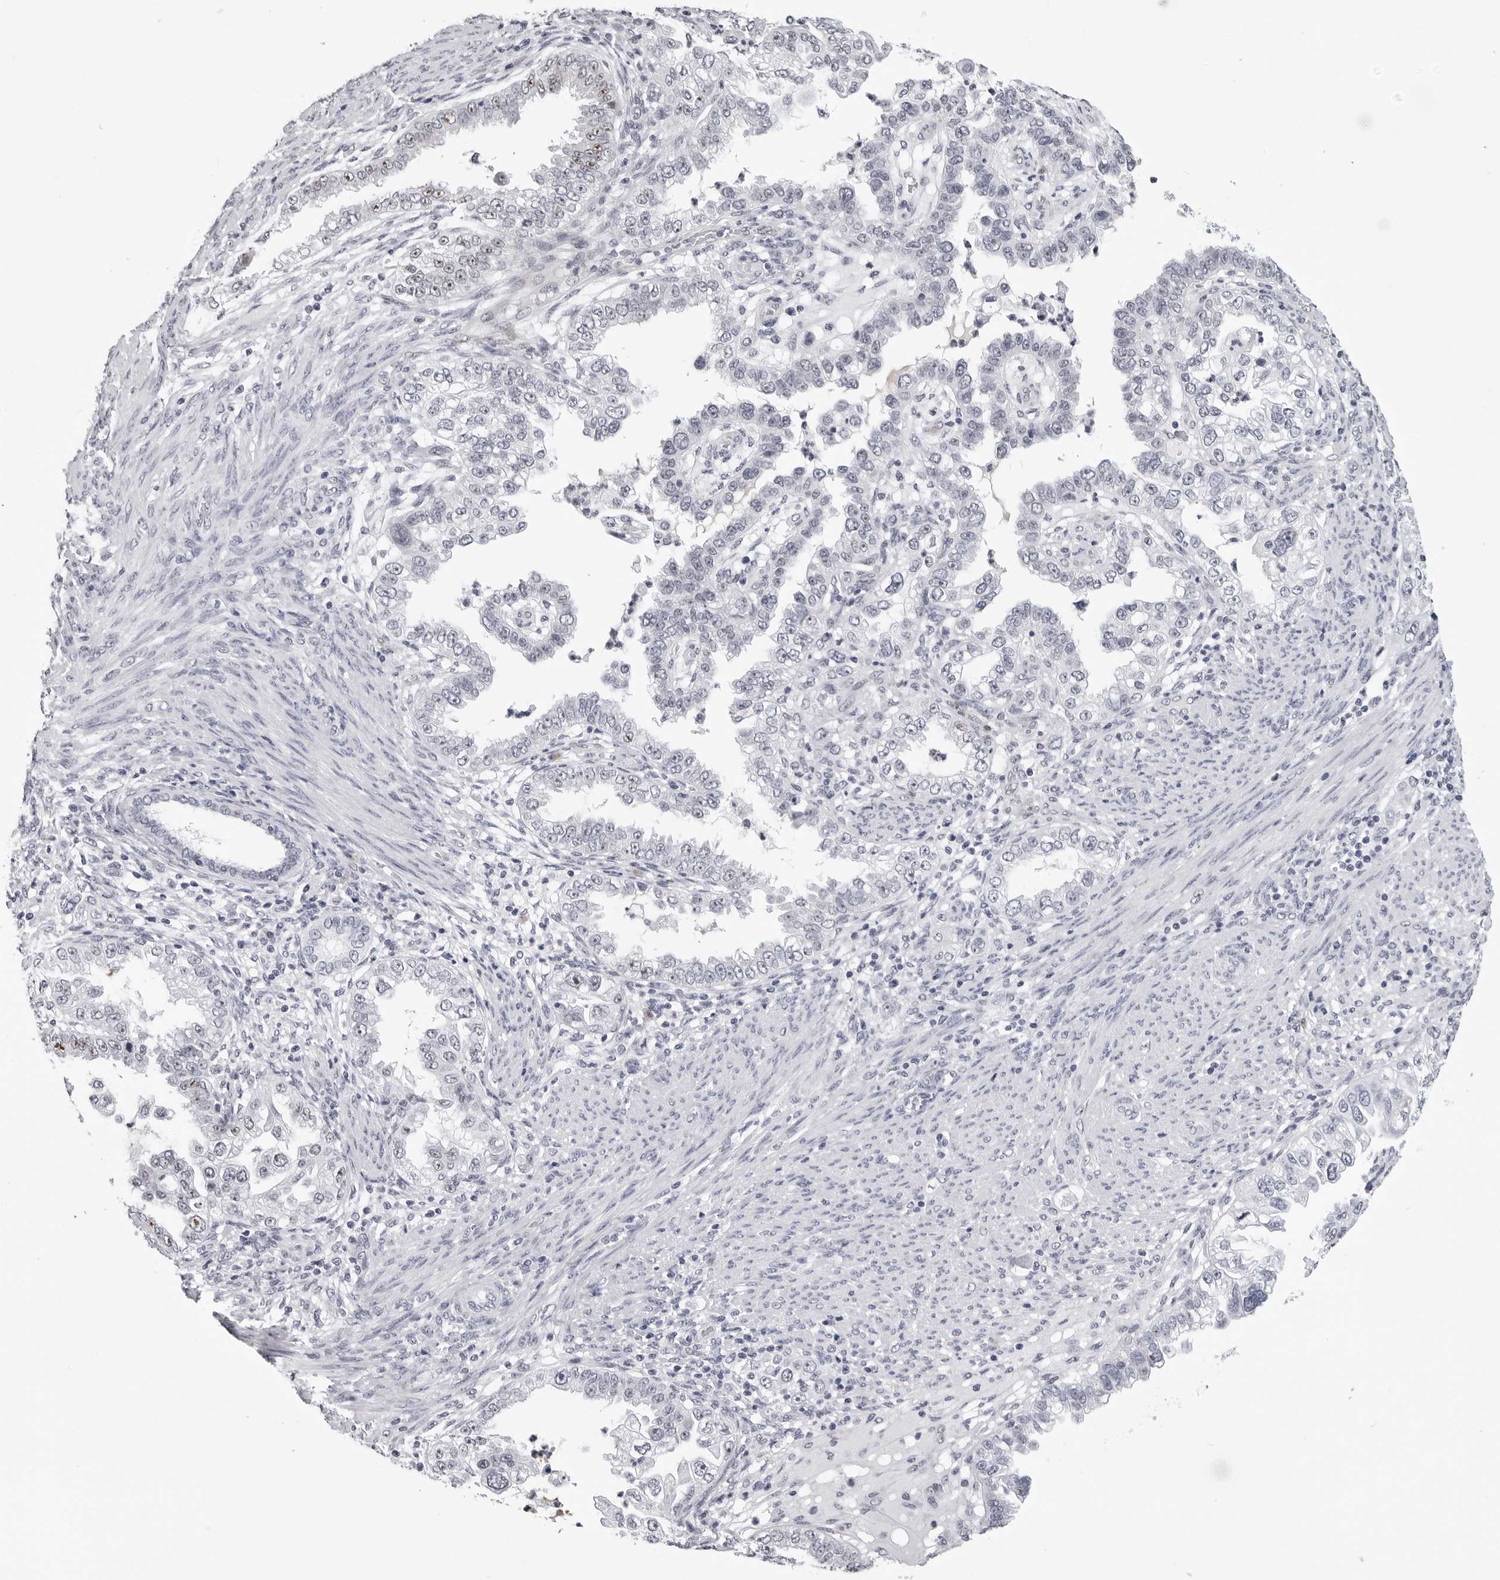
{"staining": {"intensity": "negative", "quantity": "none", "location": "none"}, "tissue": "endometrial cancer", "cell_type": "Tumor cells", "image_type": "cancer", "snomed": [{"axis": "morphology", "description": "Adenocarcinoma, NOS"}, {"axis": "topography", "description": "Endometrium"}], "caption": "Endometrial cancer stained for a protein using IHC reveals no expression tumor cells.", "gene": "GNL2", "patient": {"sex": "female", "age": 85}}